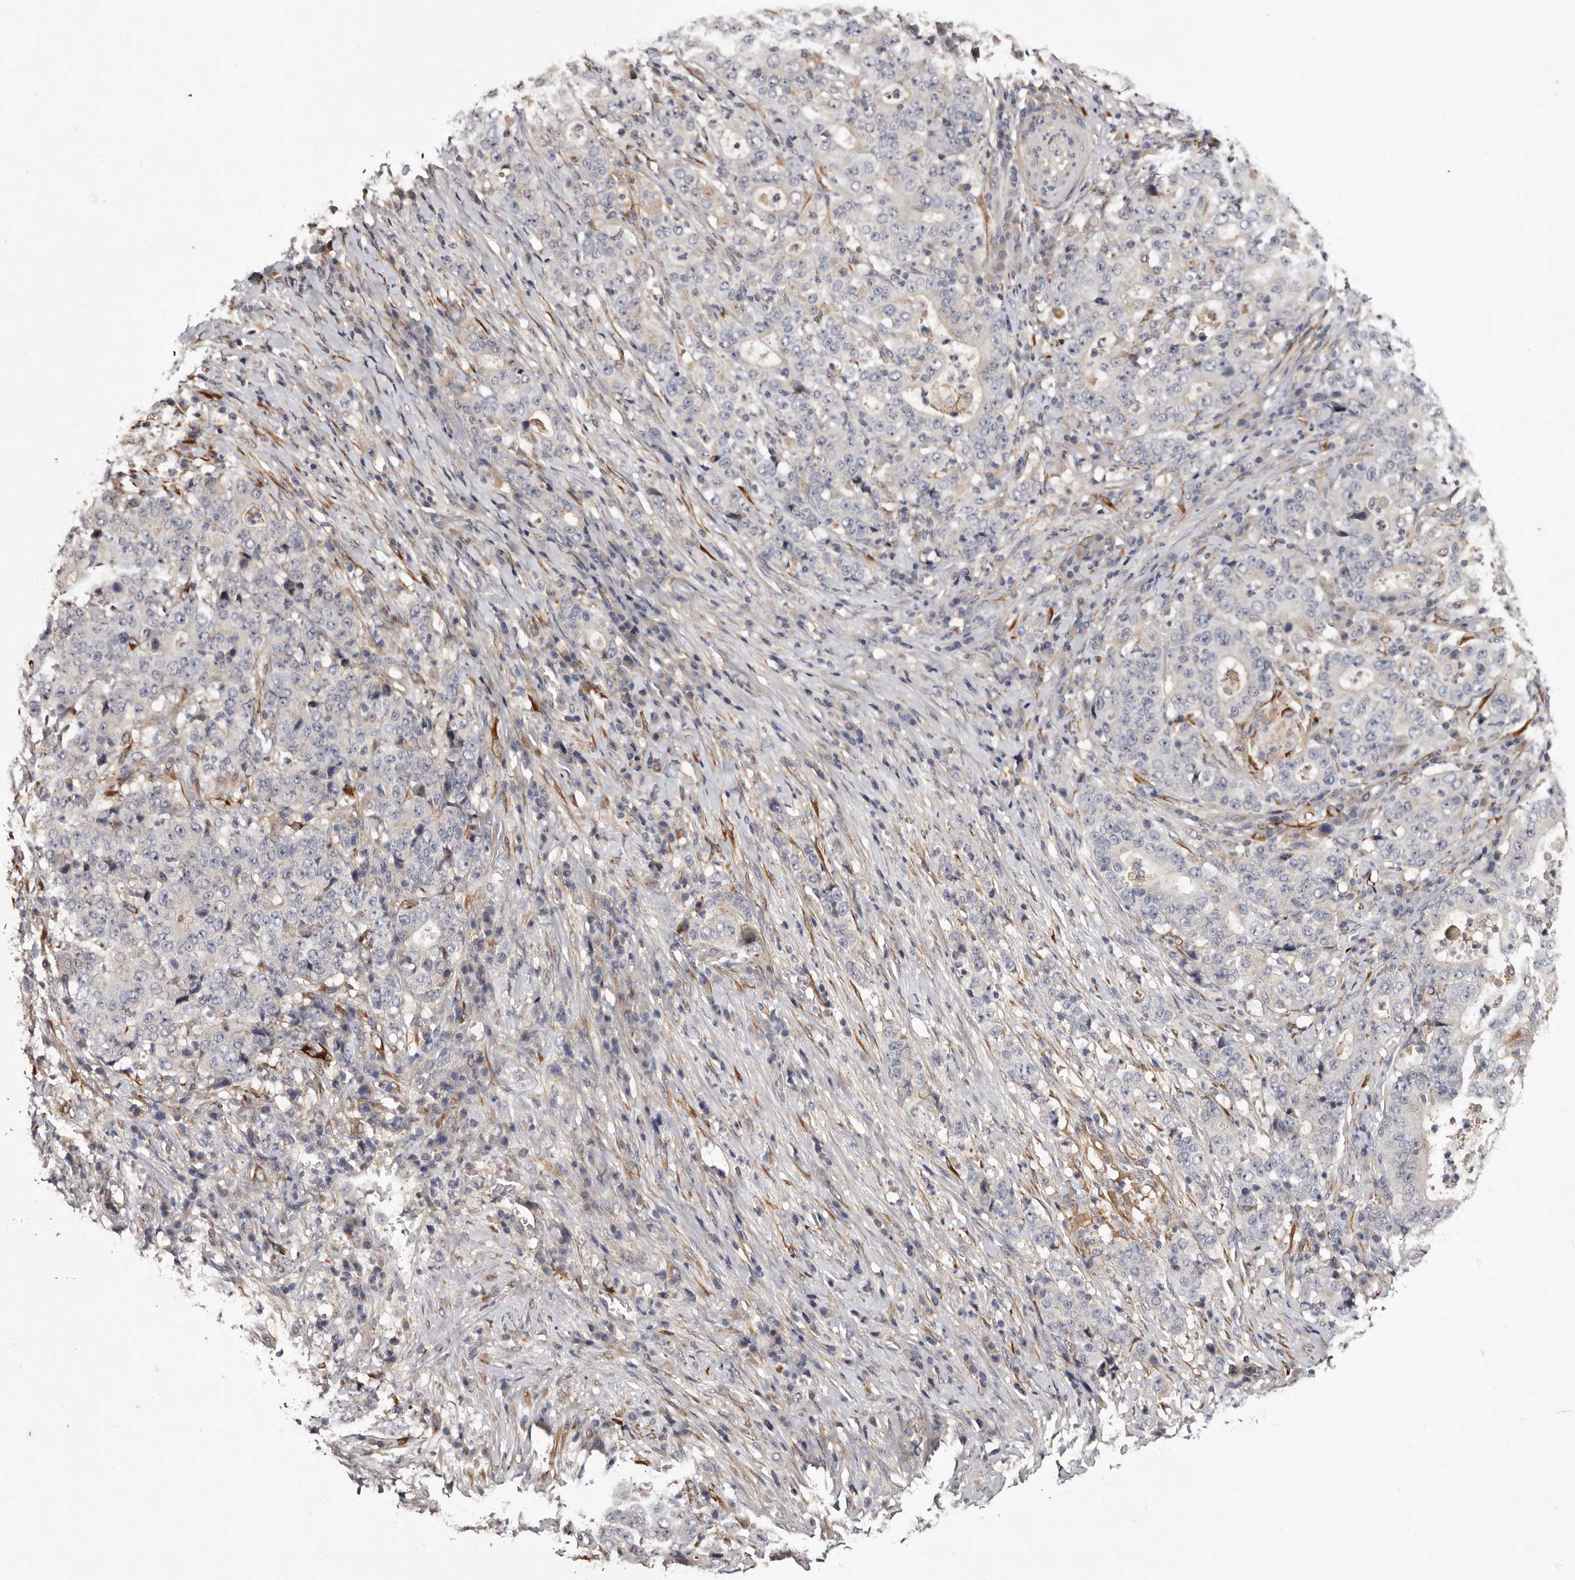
{"staining": {"intensity": "negative", "quantity": "none", "location": "none"}, "tissue": "stomach cancer", "cell_type": "Tumor cells", "image_type": "cancer", "snomed": [{"axis": "morphology", "description": "Normal tissue, NOS"}, {"axis": "morphology", "description": "Adenocarcinoma, NOS"}, {"axis": "topography", "description": "Stomach, upper"}, {"axis": "topography", "description": "Stomach"}], "caption": "DAB (3,3'-diaminobenzidine) immunohistochemical staining of adenocarcinoma (stomach) demonstrates no significant positivity in tumor cells. The staining was performed using DAB (3,3'-diaminobenzidine) to visualize the protein expression in brown, while the nuclei were stained in blue with hematoxylin (Magnification: 20x).", "gene": "CYP1B1", "patient": {"sex": "male", "age": 59}}